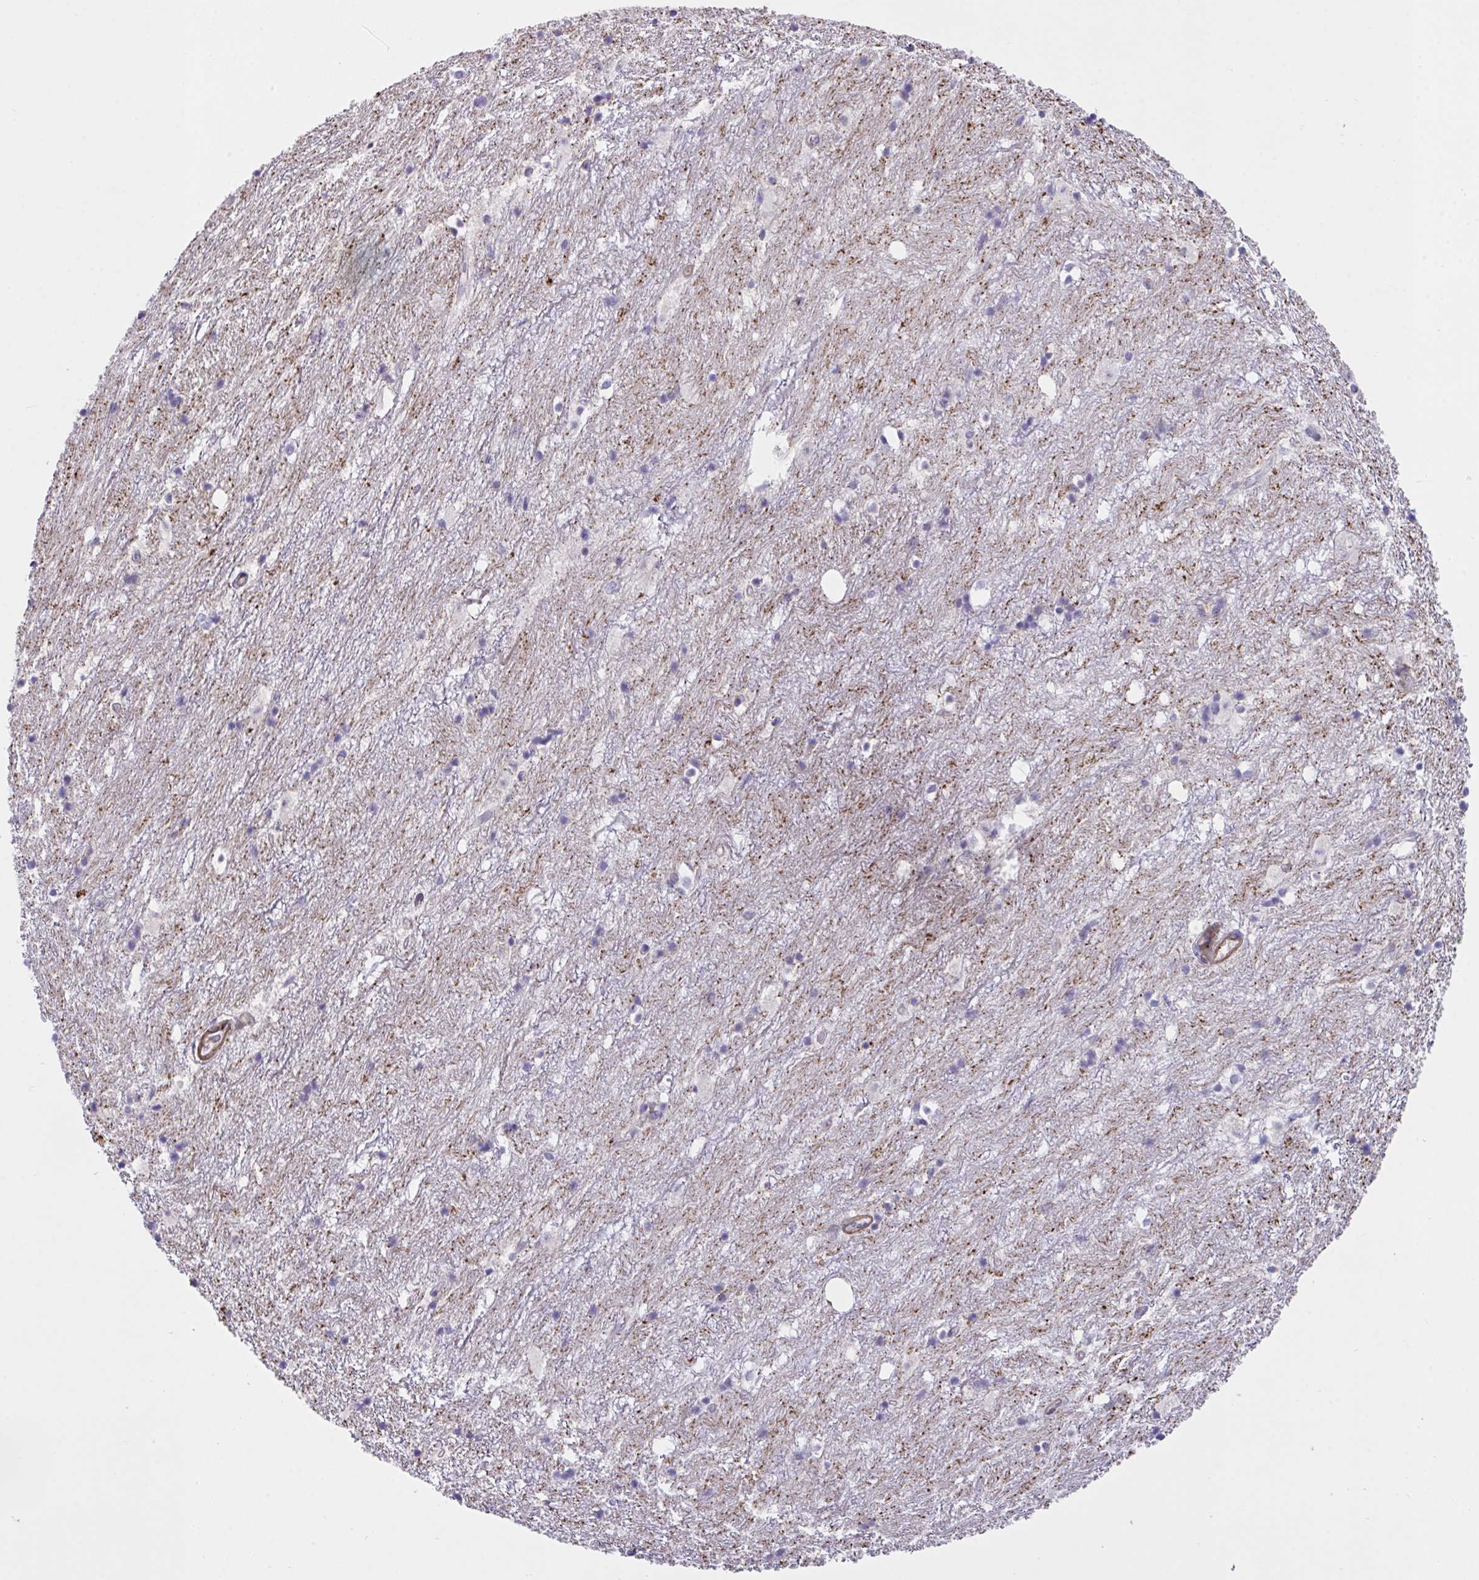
{"staining": {"intensity": "negative", "quantity": "none", "location": "none"}, "tissue": "hippocampus", "cell_type": "Glial cells", "image_type": "normal", "snomed": [{"axis": "morphology", "description": "Normal tissue, NOS"}, {"axis": "topography", "description": "Hippocampus"}], "caption": "Immunohistochemical staining of benign human hippocampus demonstrates no significant staining in glial cells.", "gene": "PPIH", "patient": {"sex": "female", "age": 52}}